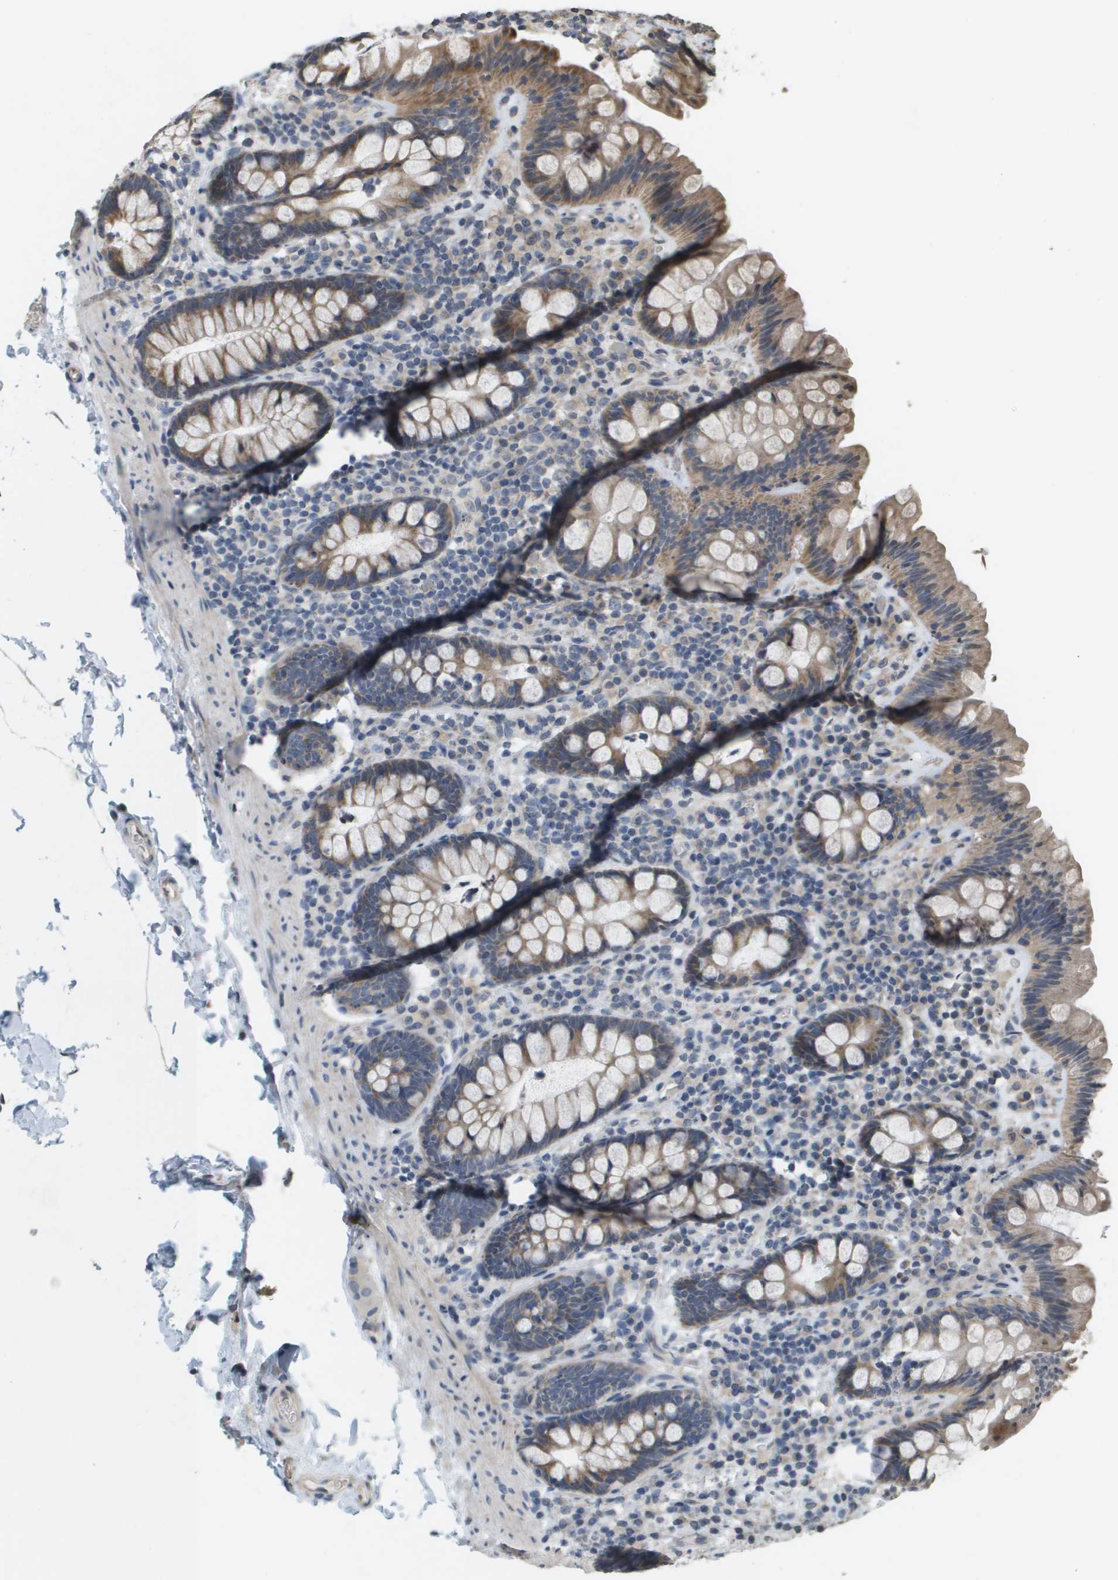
{"staining": {"intensity": "weak", "quantity": ">75%", "location": "cytoplasmic/membranous"}, "tissue": "colon", "cell_type": "Endothelial cells", "image_type": "normal", "snomed": [{"axis": "morphology", "description": "Normal tissue, NOS"}, {"axis": "topography", "description": "Colon"}], "caption": "The photomicrograph demonstrates a brown stain indicating the presence of a protein in the cytoplasmic/membranous of endothelial cells in colon.", "gene": "RAB21", "patient": {"sex": "female", "age": 80}}